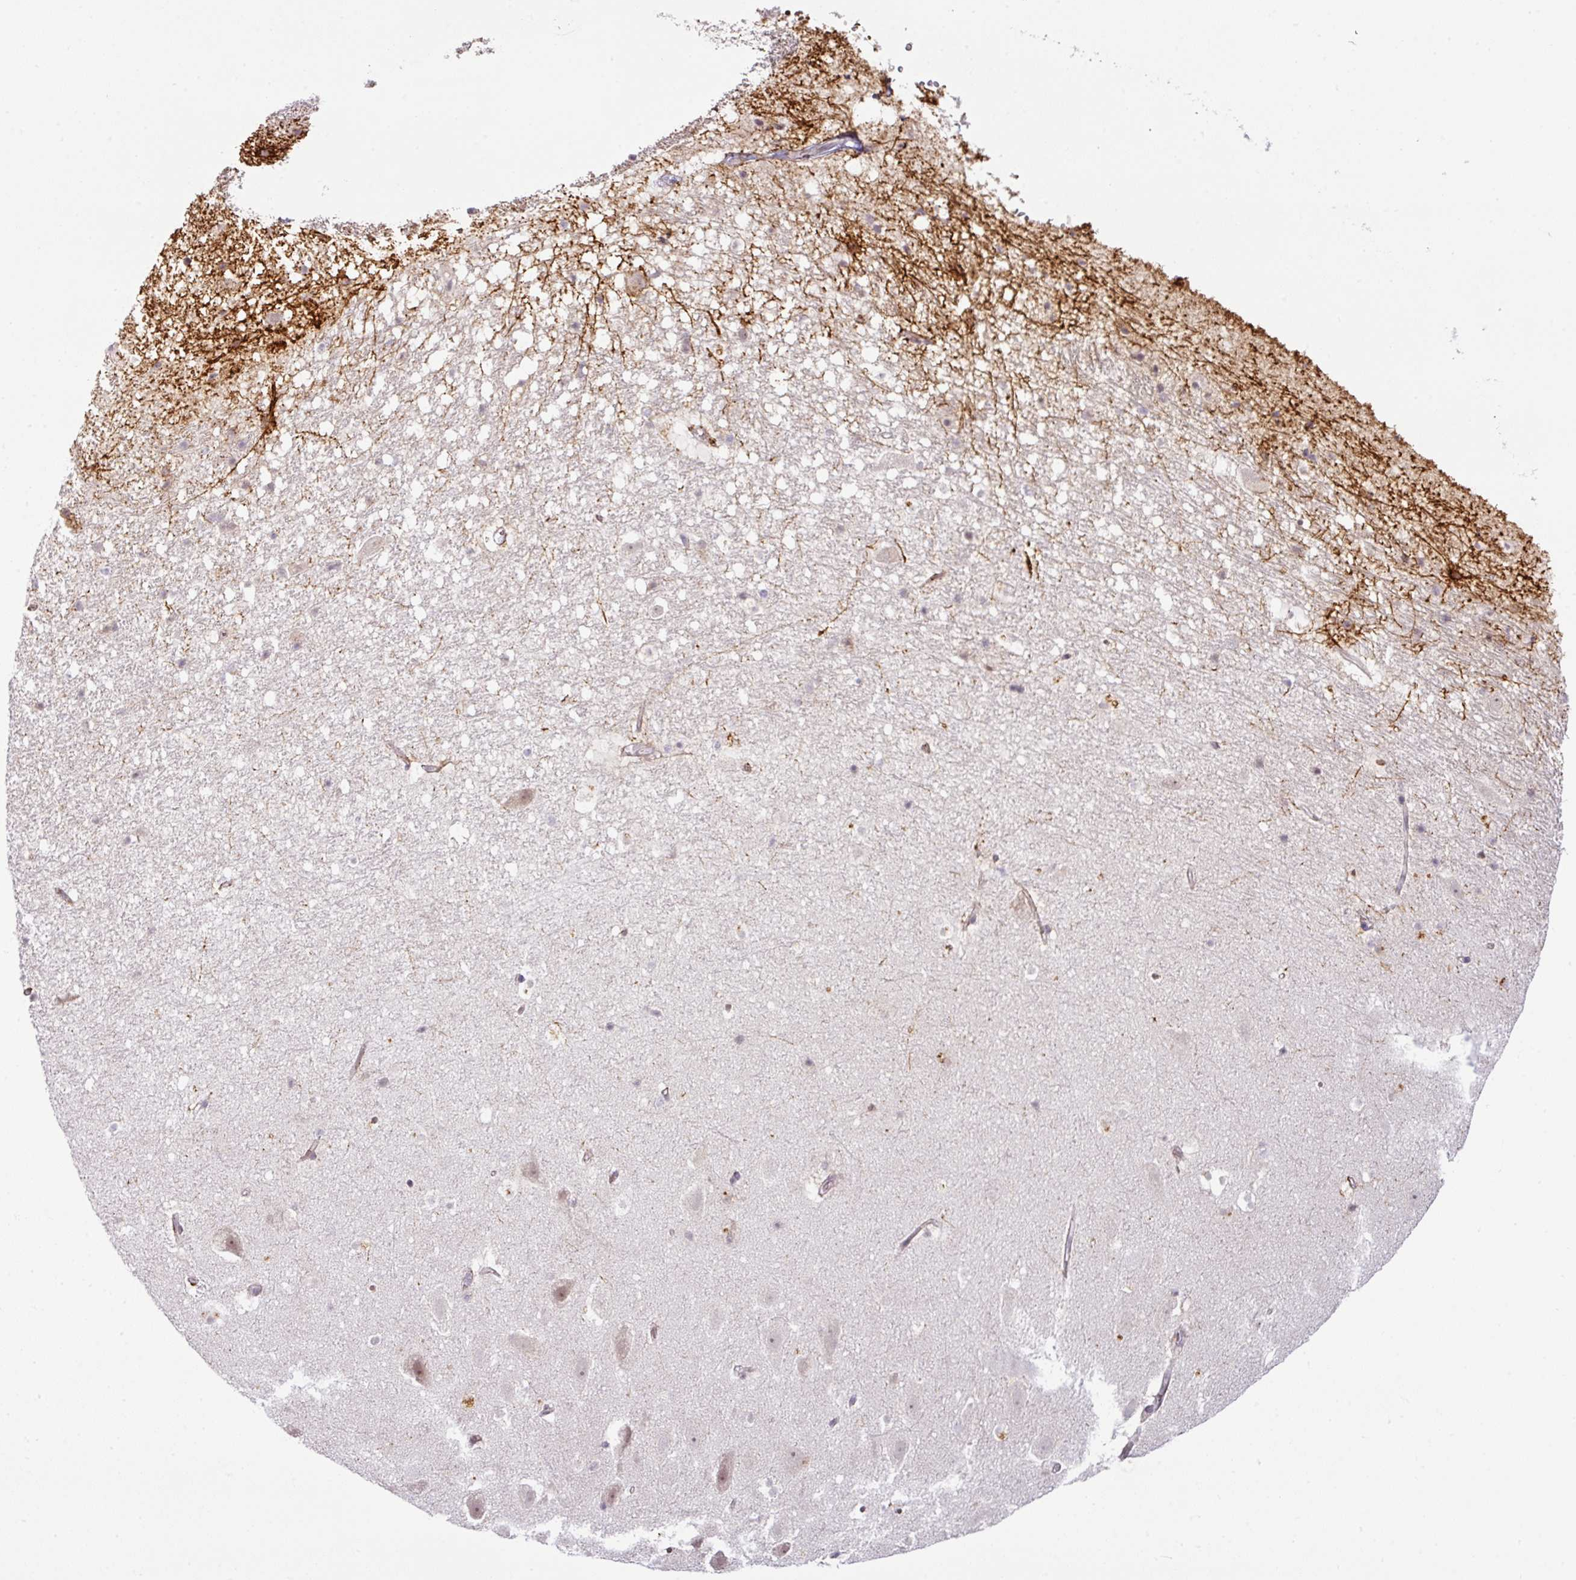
{"staining": {"intensity": "negative", "quantity": "none", "location": "none"}, "tissue": "hippocampus", "cell_type": "Glial cells", "image_type": "normal", "snomed": [{"axis": "morphology", "description": "Normal tissue, NOS"}, {"axis": "topography", "description": "Hippocampus"}], "caption": "Immunohistochemistry histopathology image of normal hippocampus stained for a protein (brown), which exhibits no positivity in glial cells. (IHC, brightfield microscopy, high magnification).", "gene": "PARP2", "patient": {"sex": "male", "age": 37}}